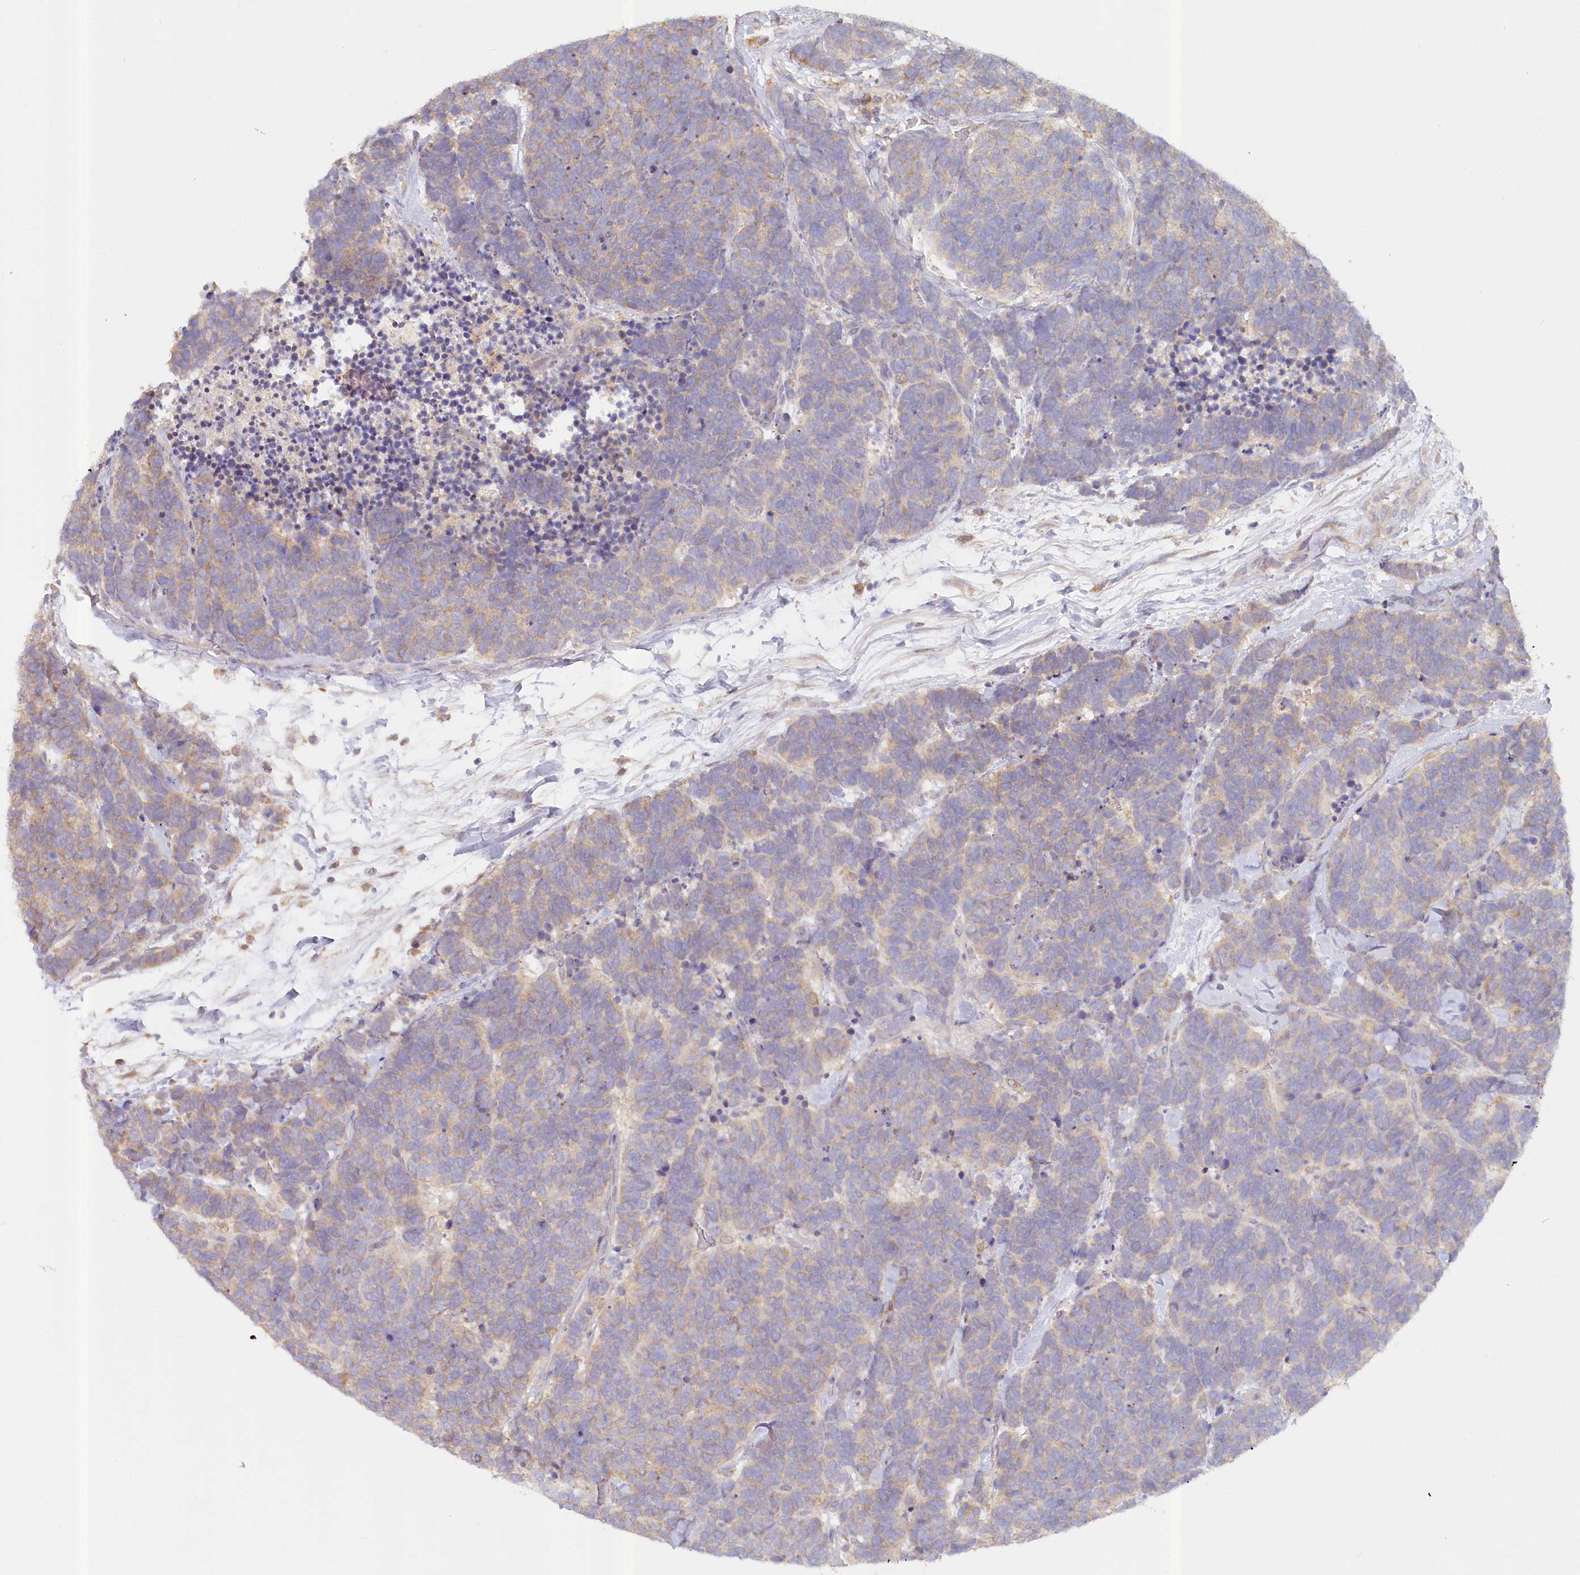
{"staining": {"intensity": "weak", "quantity": "<25%", "location": "cytoplasmic/membranous"}, "tissue": "carcinoid", "cell_type": "Tumor cells", "image_type": "cancer", "snomed": [{"axis": "morphology", "description": "Carcinoma, NOS"}, {"axis": "morphology", "description": "Carcinoid, malignant, NOS"}, {"axis": "topography", "description": "Urinary bladder"}], "caption": "Immunohistochemistry (IHC) image of neoplastic tissue: carcinoma stained with DAB (3,3'-diaminobenzidine) shows no significant protein expression in tumor cells.", "gene": "PAIP2", "patient": {"sex": "male", "age": 57}}